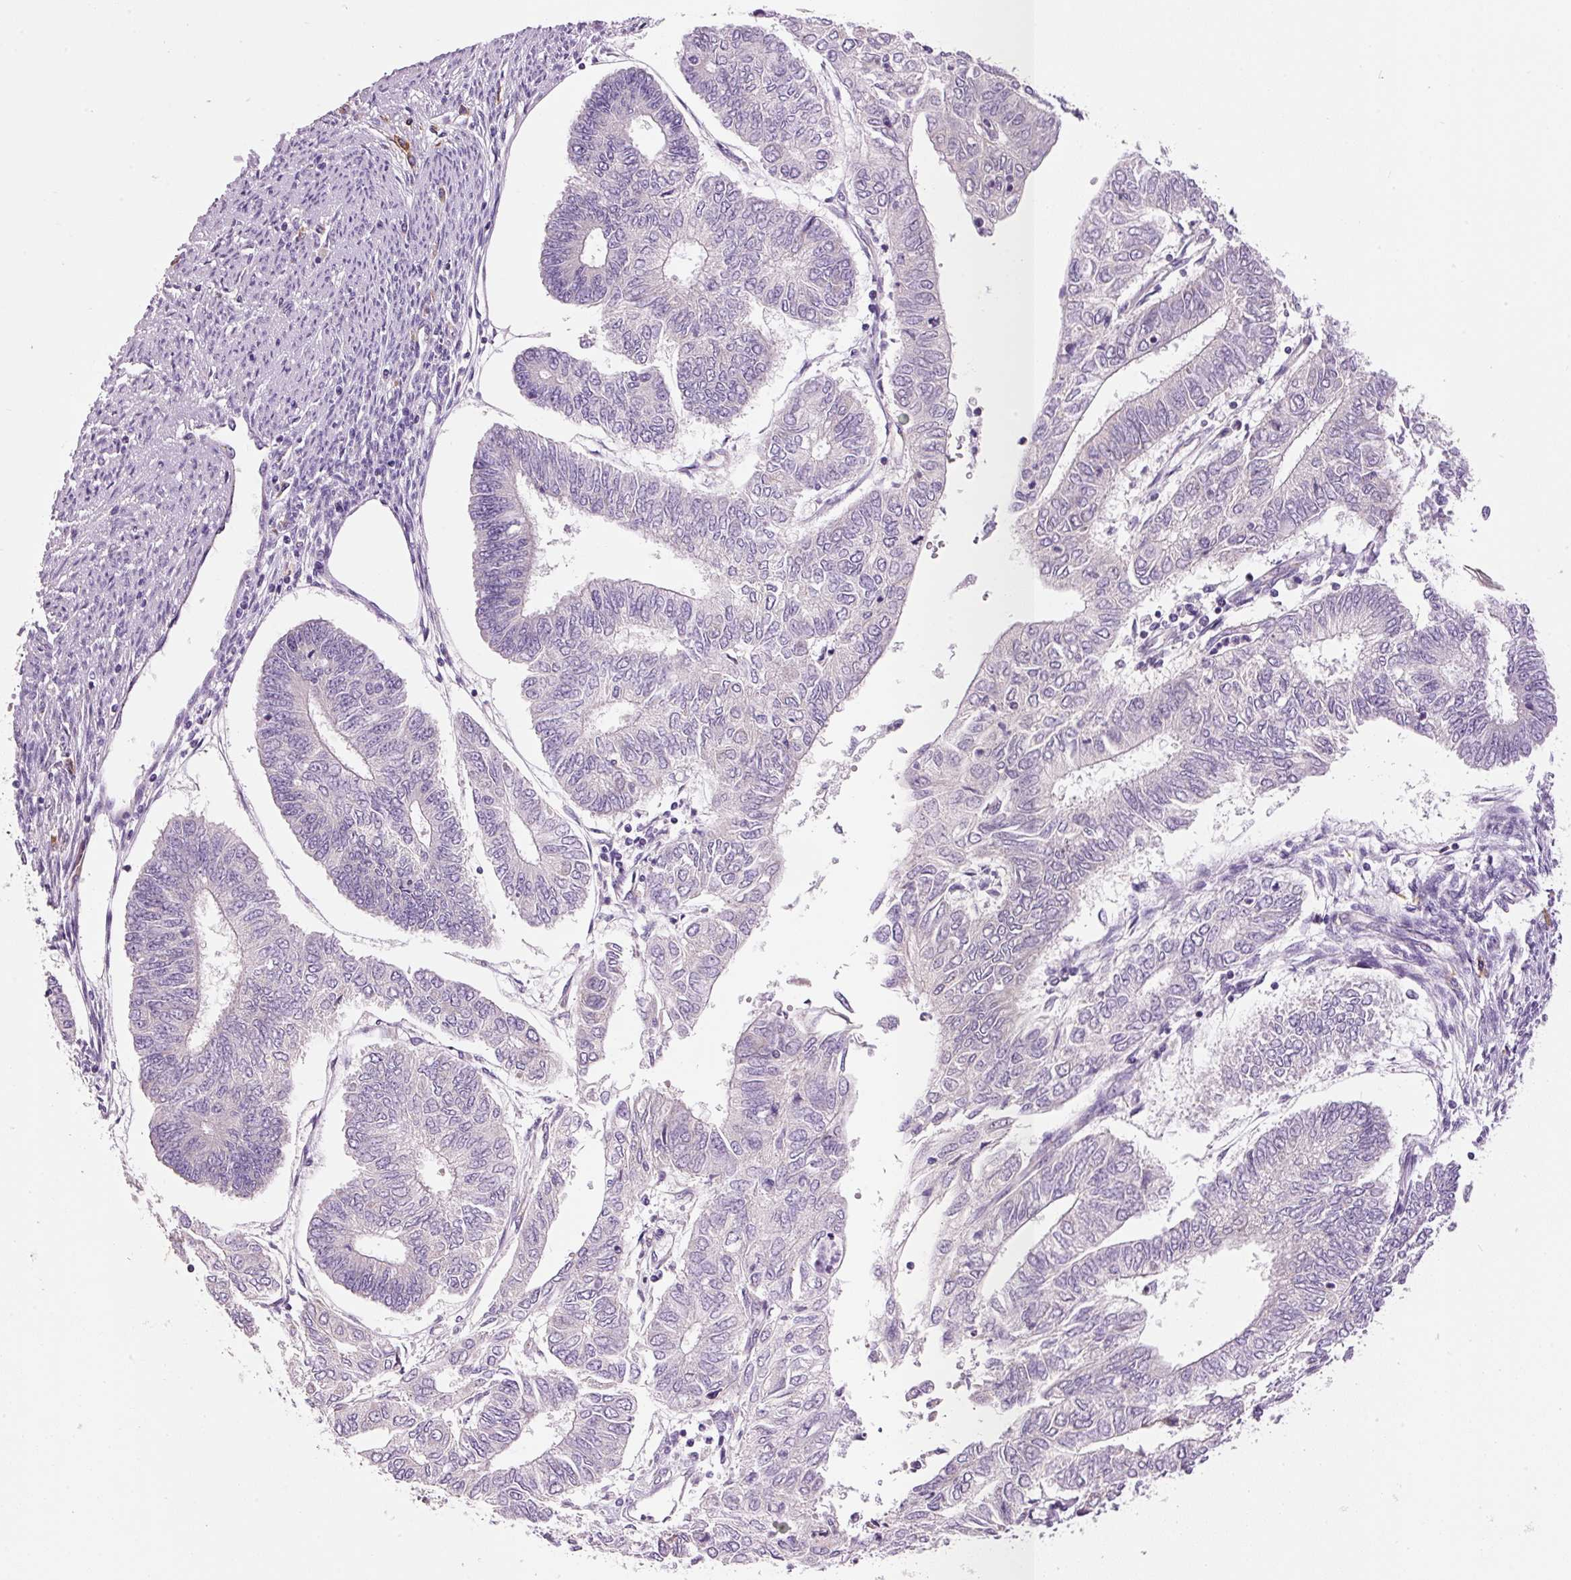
{"staining": {"intensity": "negative", "quantity": "none", "location": "none"}, "tissue": "endometrial cancer", "cell_type": "Tumor cells", "image_type": "cancer", "snomed": [{"axis": "morphology", "description": "Adenocarcinoma, NOS"}, {"axis": "topography", "description": "Endometrium"}], "caption": "This histopathology image is of endometrial cancer stained with immunohistochemistry to label a protein in brown with the nuclei are counter-stained blue. There is no positivity in tumor cells. (DAB IHC with hematoxylin counter stain).", "gene": "PNPLA5", "patient": {"sex": "female", "age": 68}}